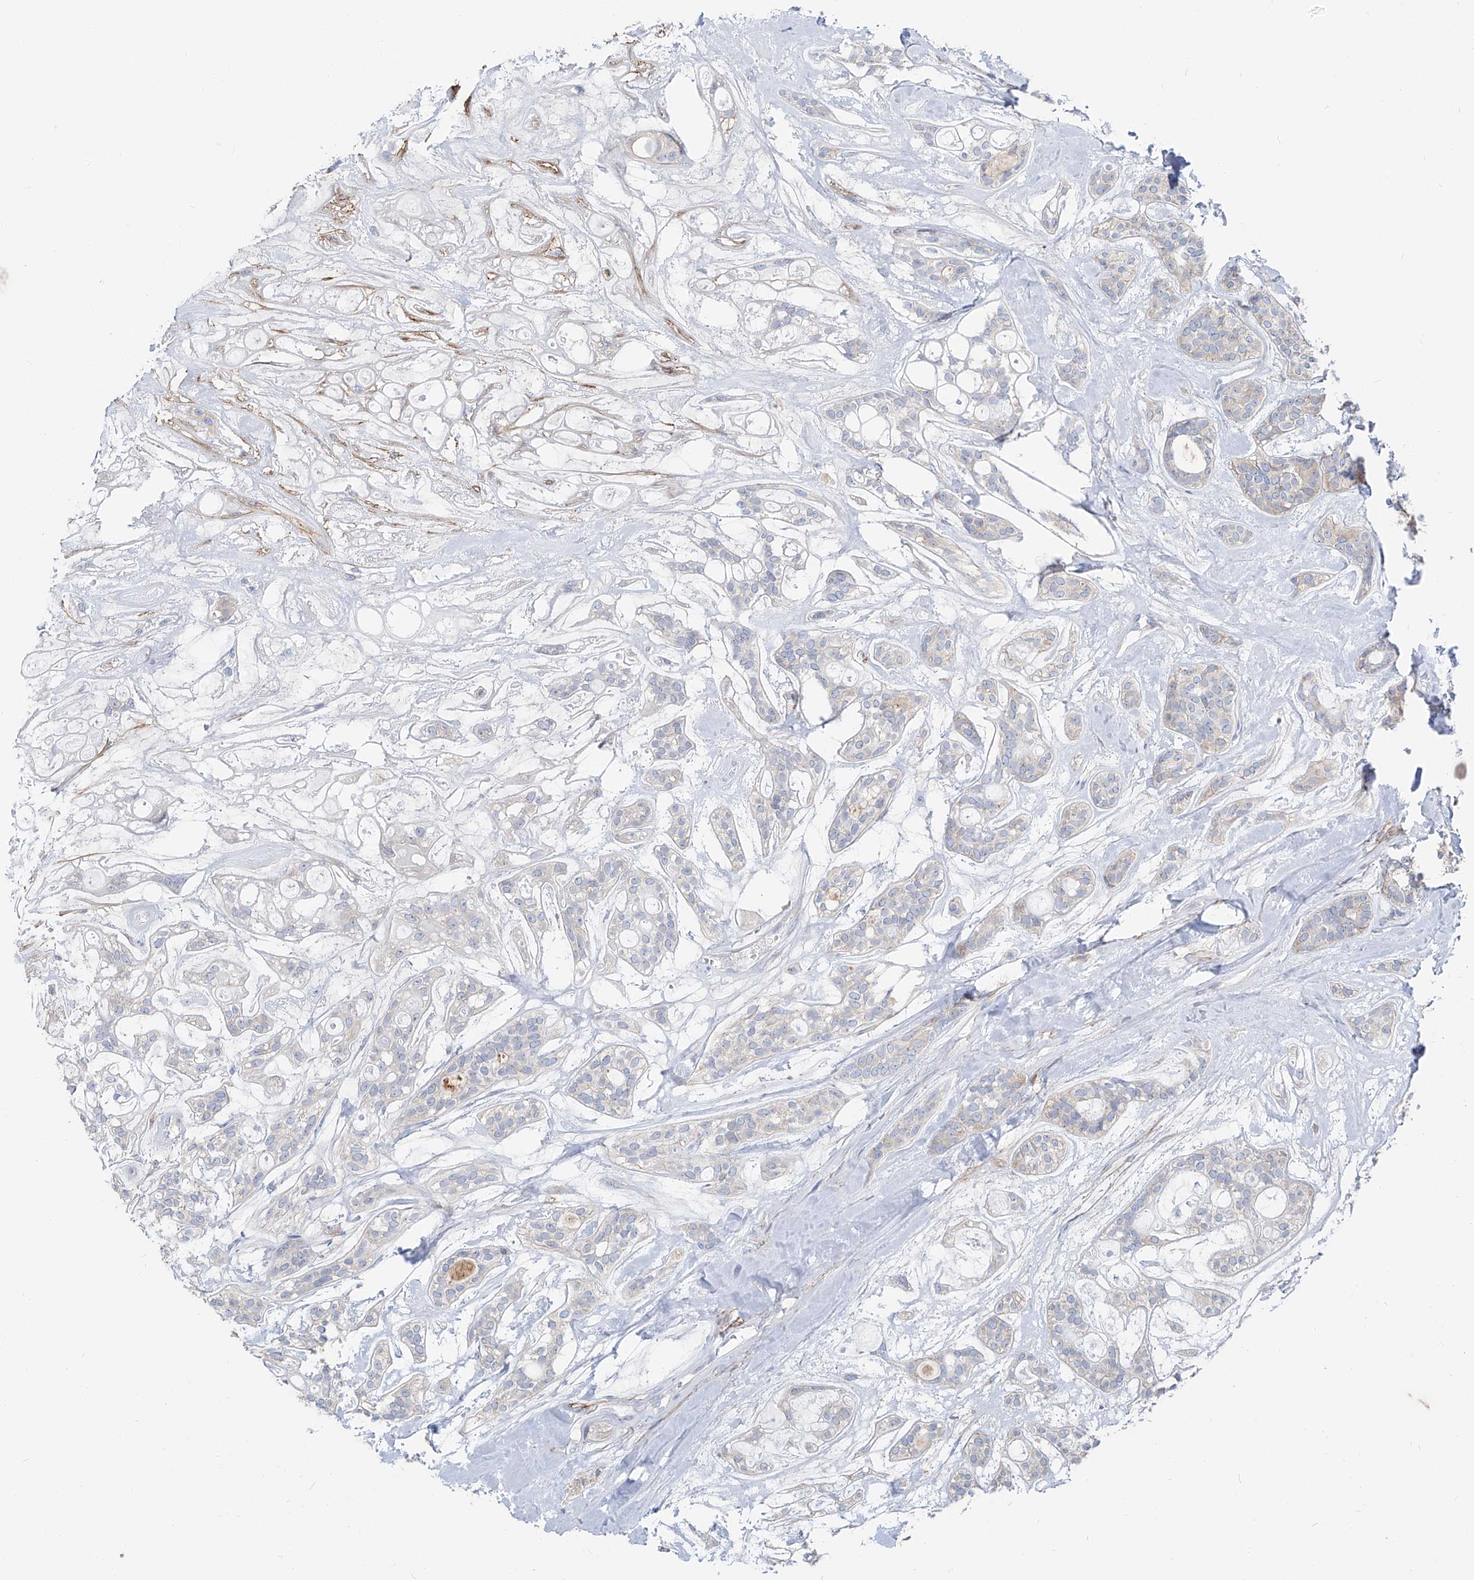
{"staining": {"intensity": "moderate", "quantity": "<25%", "location": "cytoplasmic/membranous"}, "tissue": "head and neck cancer", "cell_type": "Tumor cells", "image_type": "cancer", "snomed": [{"axis": "morphology", "description": "Adenocarcinoma, NOS"}, {"axis": "topography", "description": "Head-Neck"}], "caption": "An immunohistochemistry (IHC) micrograph of tumor tissue is shown. Protein staining in brown shows moderate cytoplasmic/membranous positivity in adenocarcinoma (head and neck) within tumor cells. (brown staining indicates protein expression, while blue staining denotes nuclei).", "gene": "UFL1", "patient": {"sex": "male", "age": 66}}